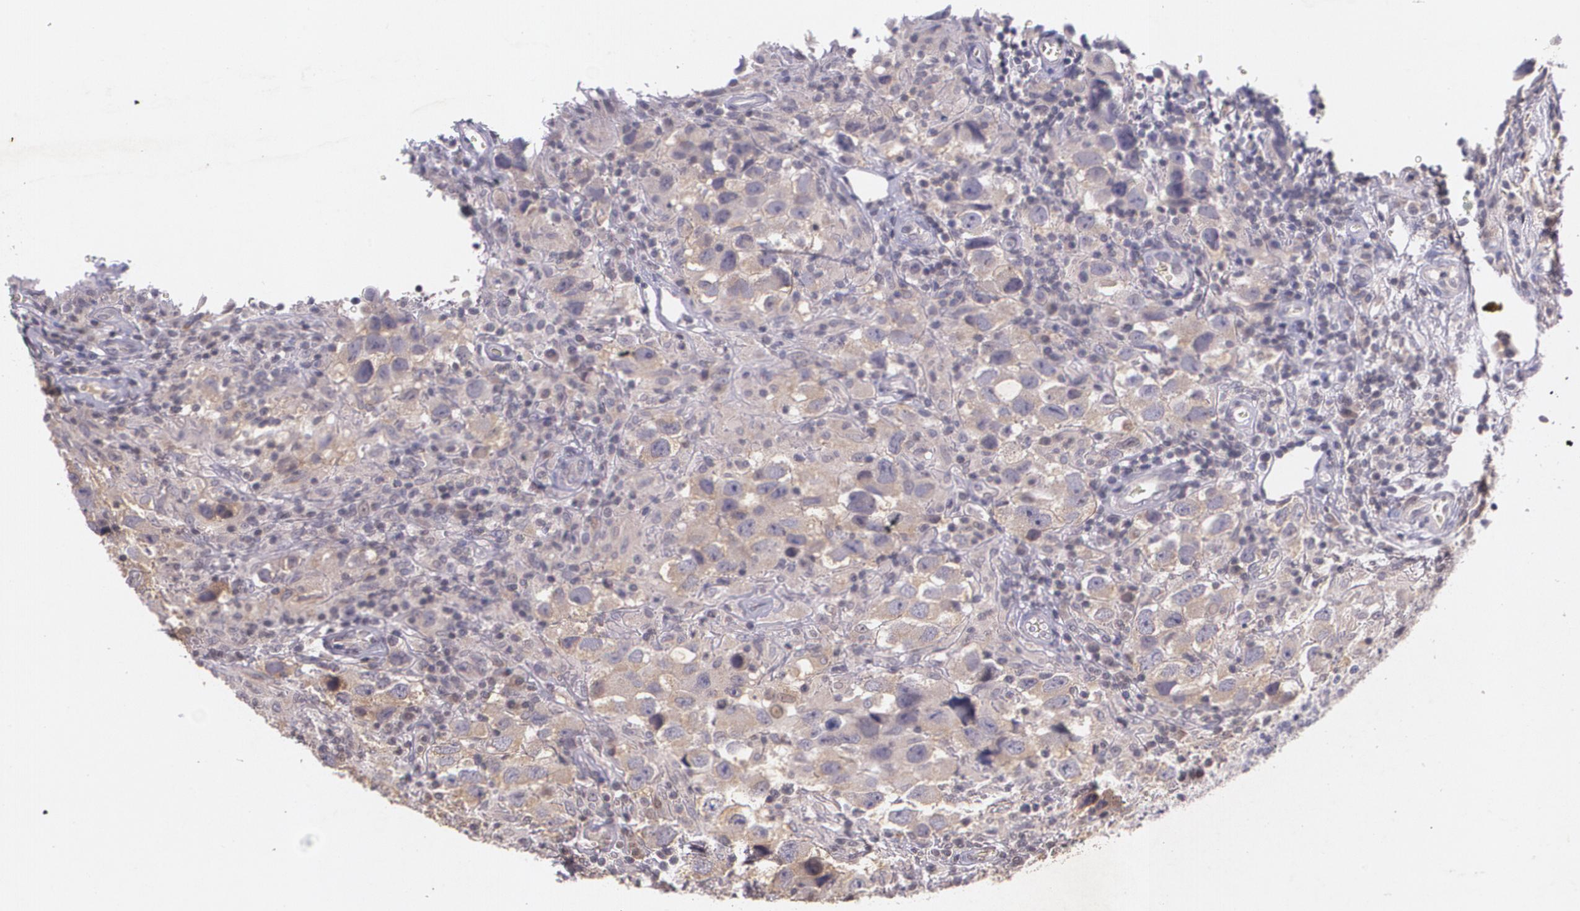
{"staining": {"intensity": "weak", "quantity": ">75%", "location": "cytoplasmic/membranous"}, "tissue": "testis cancer", "cell_type": "Tumor cells", "image_type": "cancer", "snomed": [{"axis": "morphology", "description": "Carcinoma, Embryonal, NOS"}, {"axis": "topography", "description": "Testis"}], "caption": "This photomicrograph reveals IHC staining of testis cancer (embryonal carcinoma), with low weak cytoplasmic/membranous positivity in approximately >75% of tumor cells.", "gene": "TM4SF1", "patient": {"sex": "male", "age": 21}}